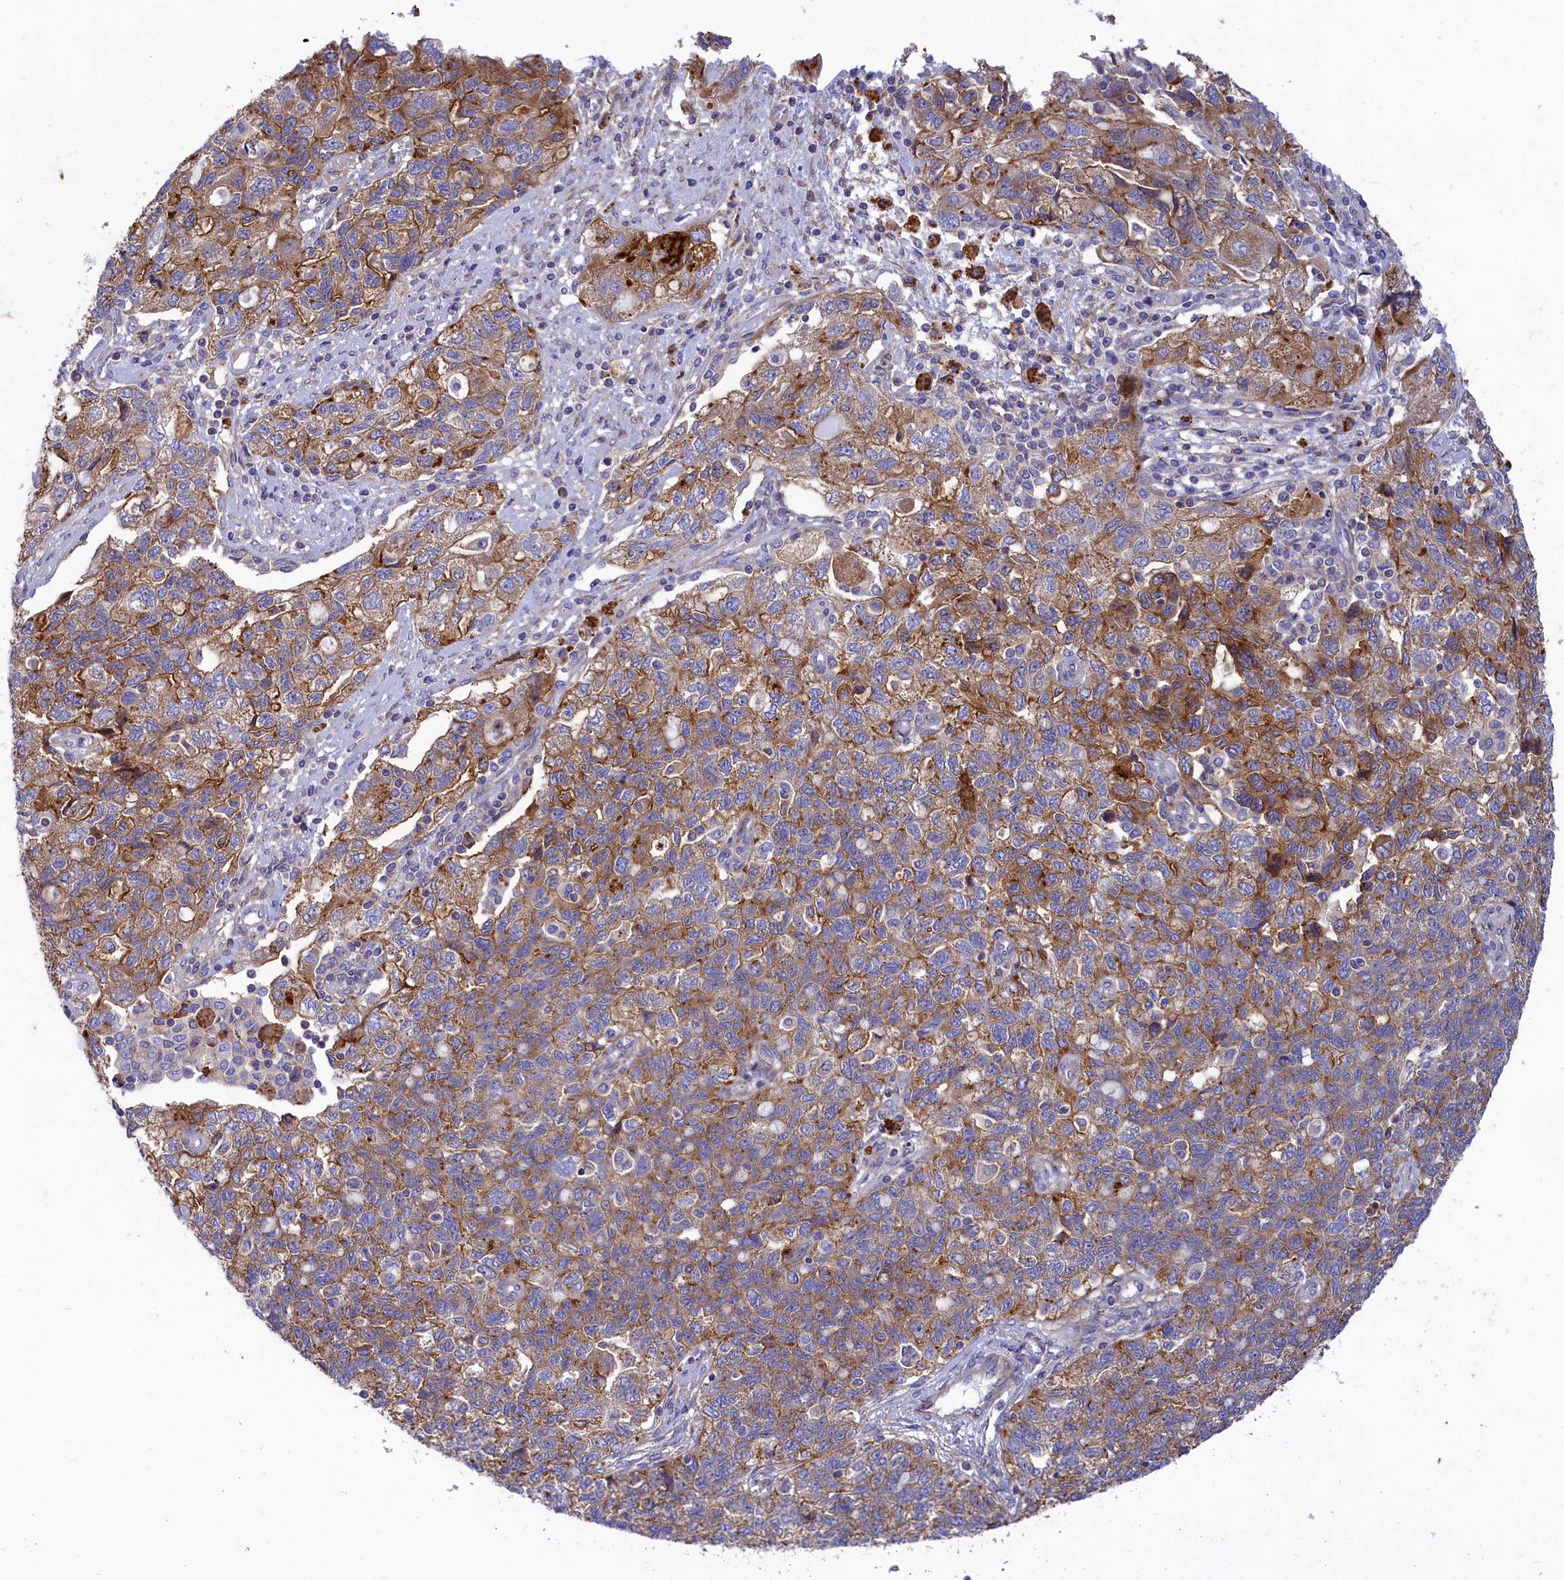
{"staining": {"intensity": "moderate", "quantity": ">75%", "location": "cytoplasmic/membranous"}, "tissue": "ovarian cancer", "cell_type": "Tumor cells", "image_type": "cancer", "snomed": [{"axis": "morphology", "description": "Carcinoma, NOS"}, {"axis": "morphology", "description": "Cystadenocarcinoma, serous, NOS"}, {"axis": "topography", "description": "Ovary"}], "caption": "DAB immunohistochemical staining of human ovarian serous cystadenocarcinoma displays moderate cytoplasmic/membranous protein positivity in about >75% of tumor cells.", "gene": "SCAMP4", "patient": {"sex": "female", "age": 69}}